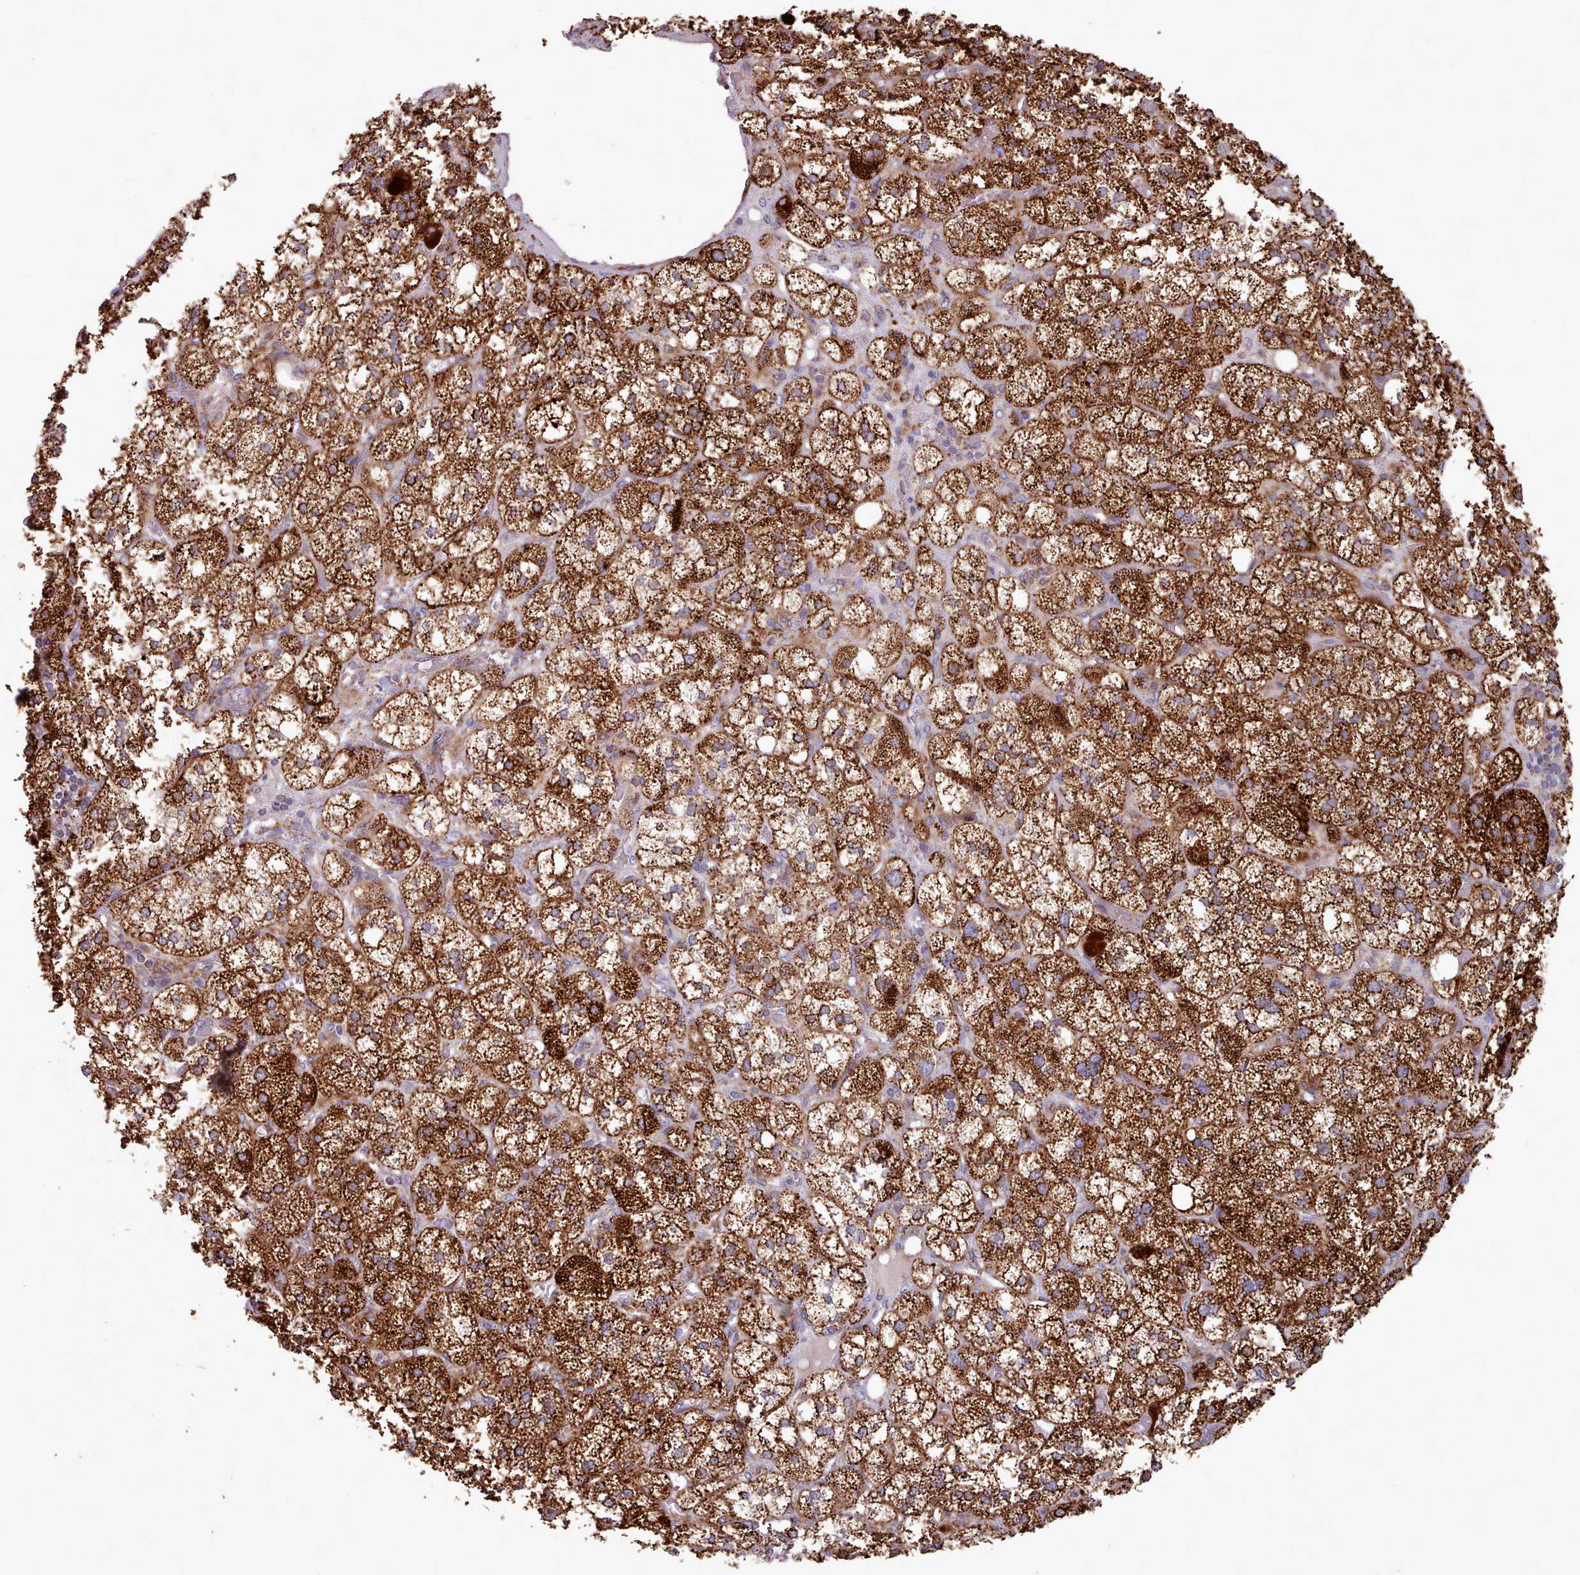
{"staining": {"intensity": "strong", "quantity": ">75%", "location": "cytoplasmic/membranous"}, "tissue": "adrenal gland", "cell_type": "Glandular cells", "image_type": "normal", "snomed": [{"axis": "morphology", "description": "Normal tissue, NOS"}, {"axis": "topography", "description": "Adrenal gland"}], "caption": "The histopathology image reveals immunohistochemical staining of normal adrenal gland. There is strong cytoplasmic/membranous positivity is identified in approximately >75% of glandular cells. Using DAB (3,3'-diaminobenzidine) (brown) and hematoxylin (blue) stains, captured at high magnification using brightfield microscopy.", "gene": "HSDL2", "patient": {"sex": "male", "age": 61}}